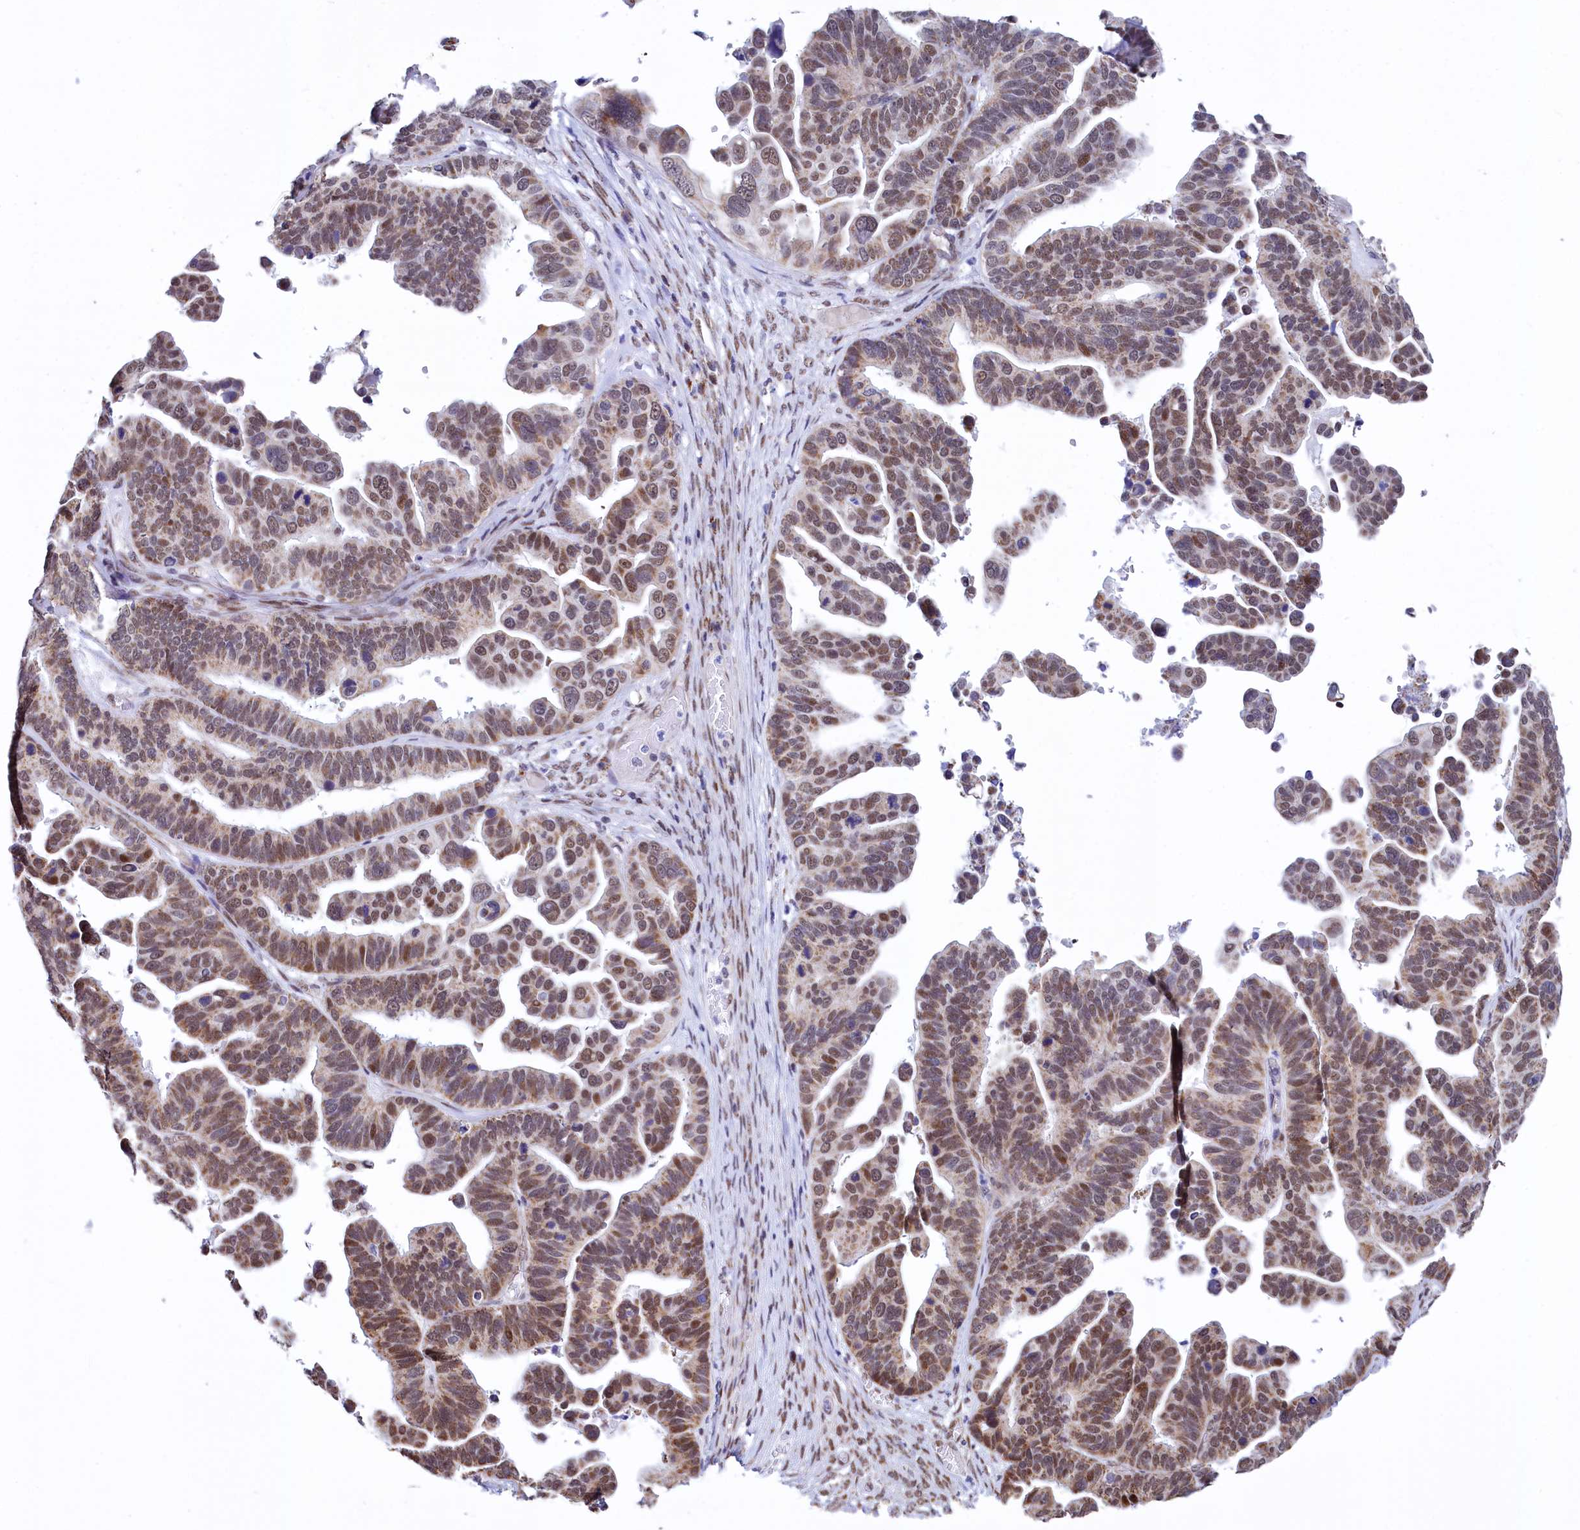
{"staining": {"intensity": "moderate", "quantity": "25%-75%", "location": "cytoplasmic/membranous,nuclear"}, "tissue": "ovarian cancer", "cell_type": "Tumor cells", "image_type": "cancer", "snomed": [{"axis": "morphology", "description": "Cystadenocarcinoma, serous, NOS"}, {"axis": "topography", "description": "Ovary"}], "caption": "Protein staining of ovarian cancer tissue displays moderate cytoplasmic/membranous and nuclear expression in about 25%-75% of tumor cells.", "gene": "MORN3", "patient": {"sex": "female", "age": 56}}